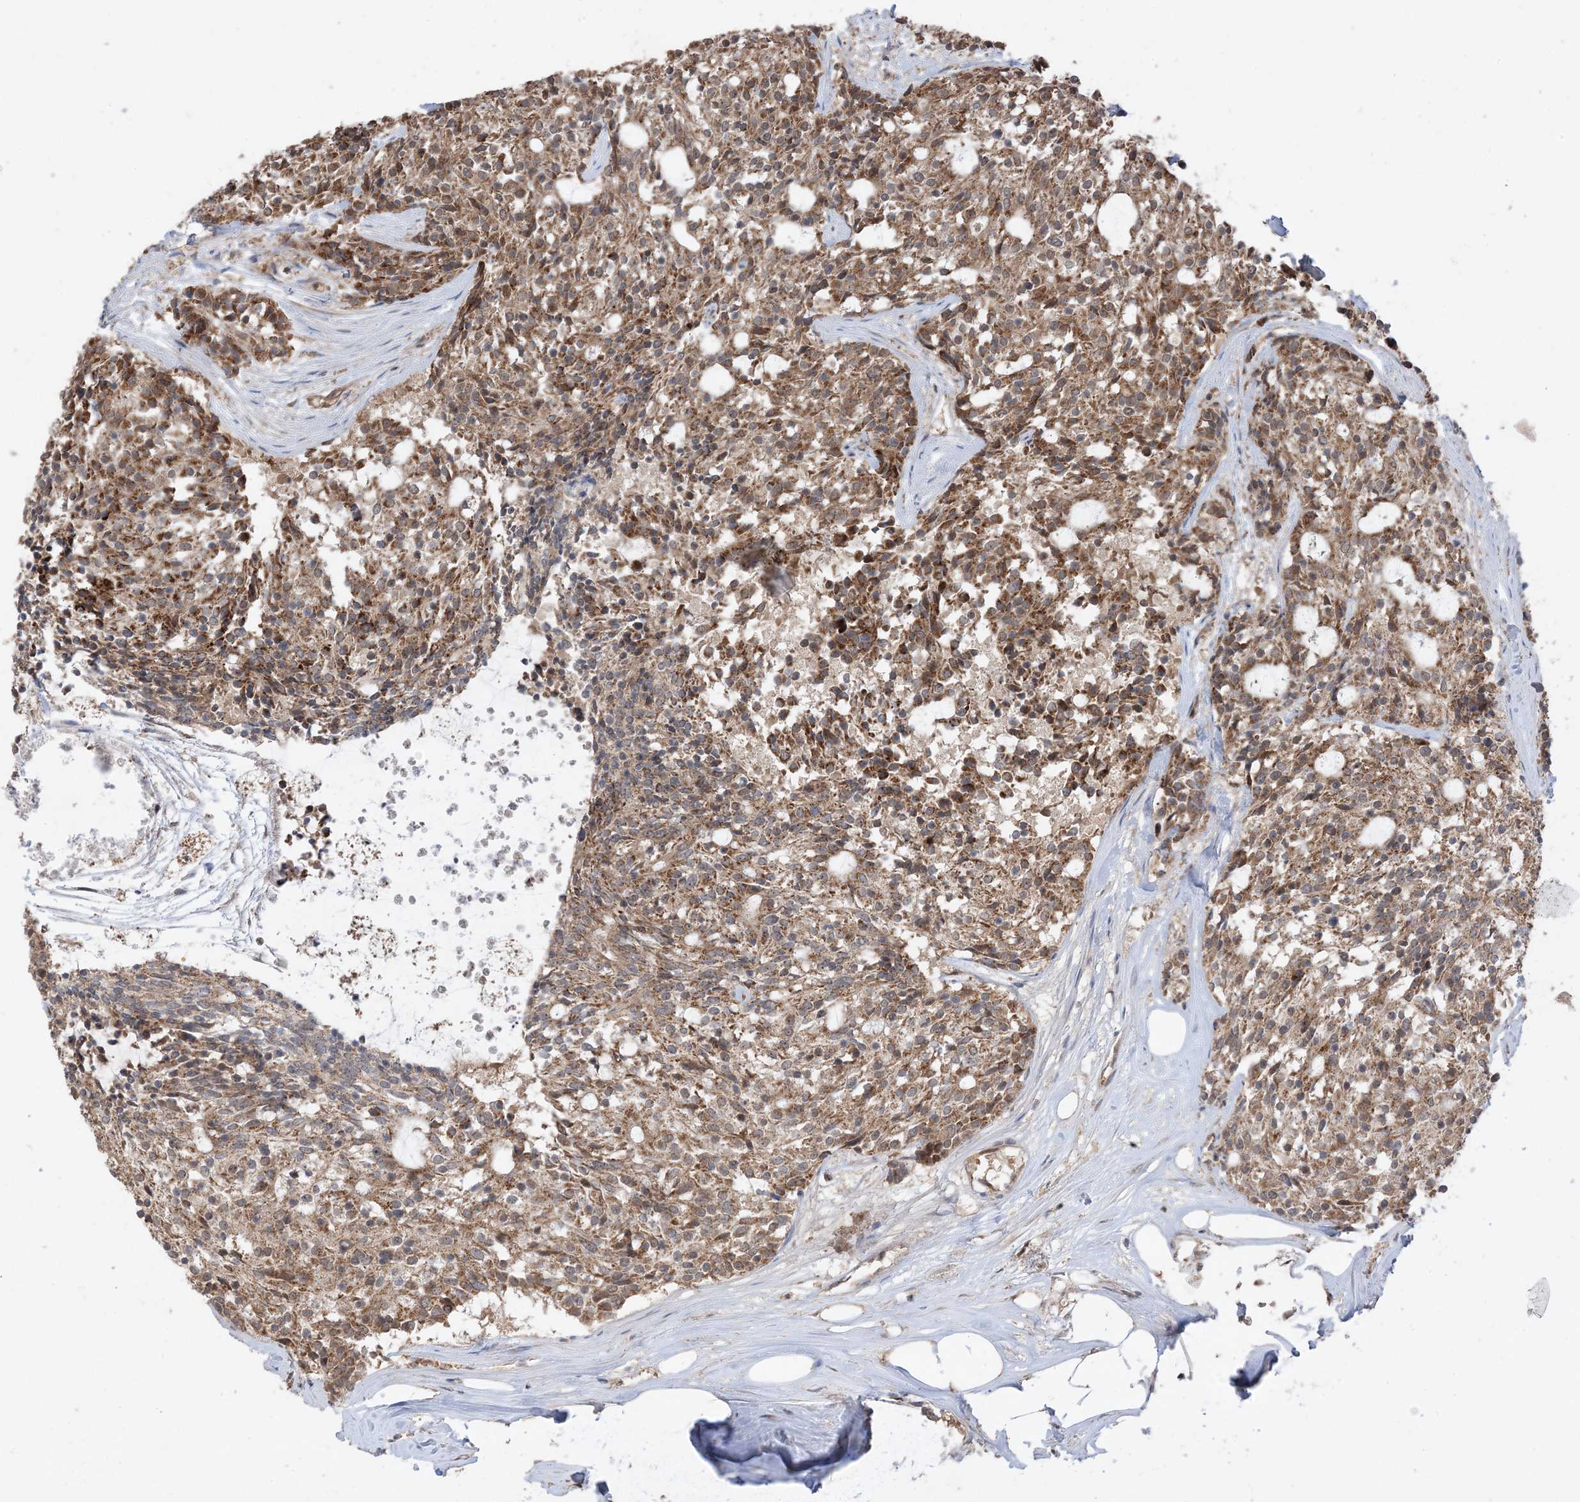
{"staining": {"intensity": "moderate", "quantity": ">75%", "location": "cytoplasmic/membranous"}, "tissue": "carcinoid", "cell_type": "Tumor cells", "image_type": "cancer", "snomed": [{"axis": "morphology", "description": "Carcinoid, malignant, NOS"}, {"axis": "topography", "description": "Pancreas"}], "caption": "Immunohistochemical staining of human carcinoid (malignant) reveals medium levels of moderate cytoplasmic/membranous staining in approximately >75% of tumor cells. Using DAB (brown) and hematoxylin (blue) stains, captured at high magnification using brightfield microscopy.", "gene": "PUSL1", "patient": {"sex": "female", "age": 54}}